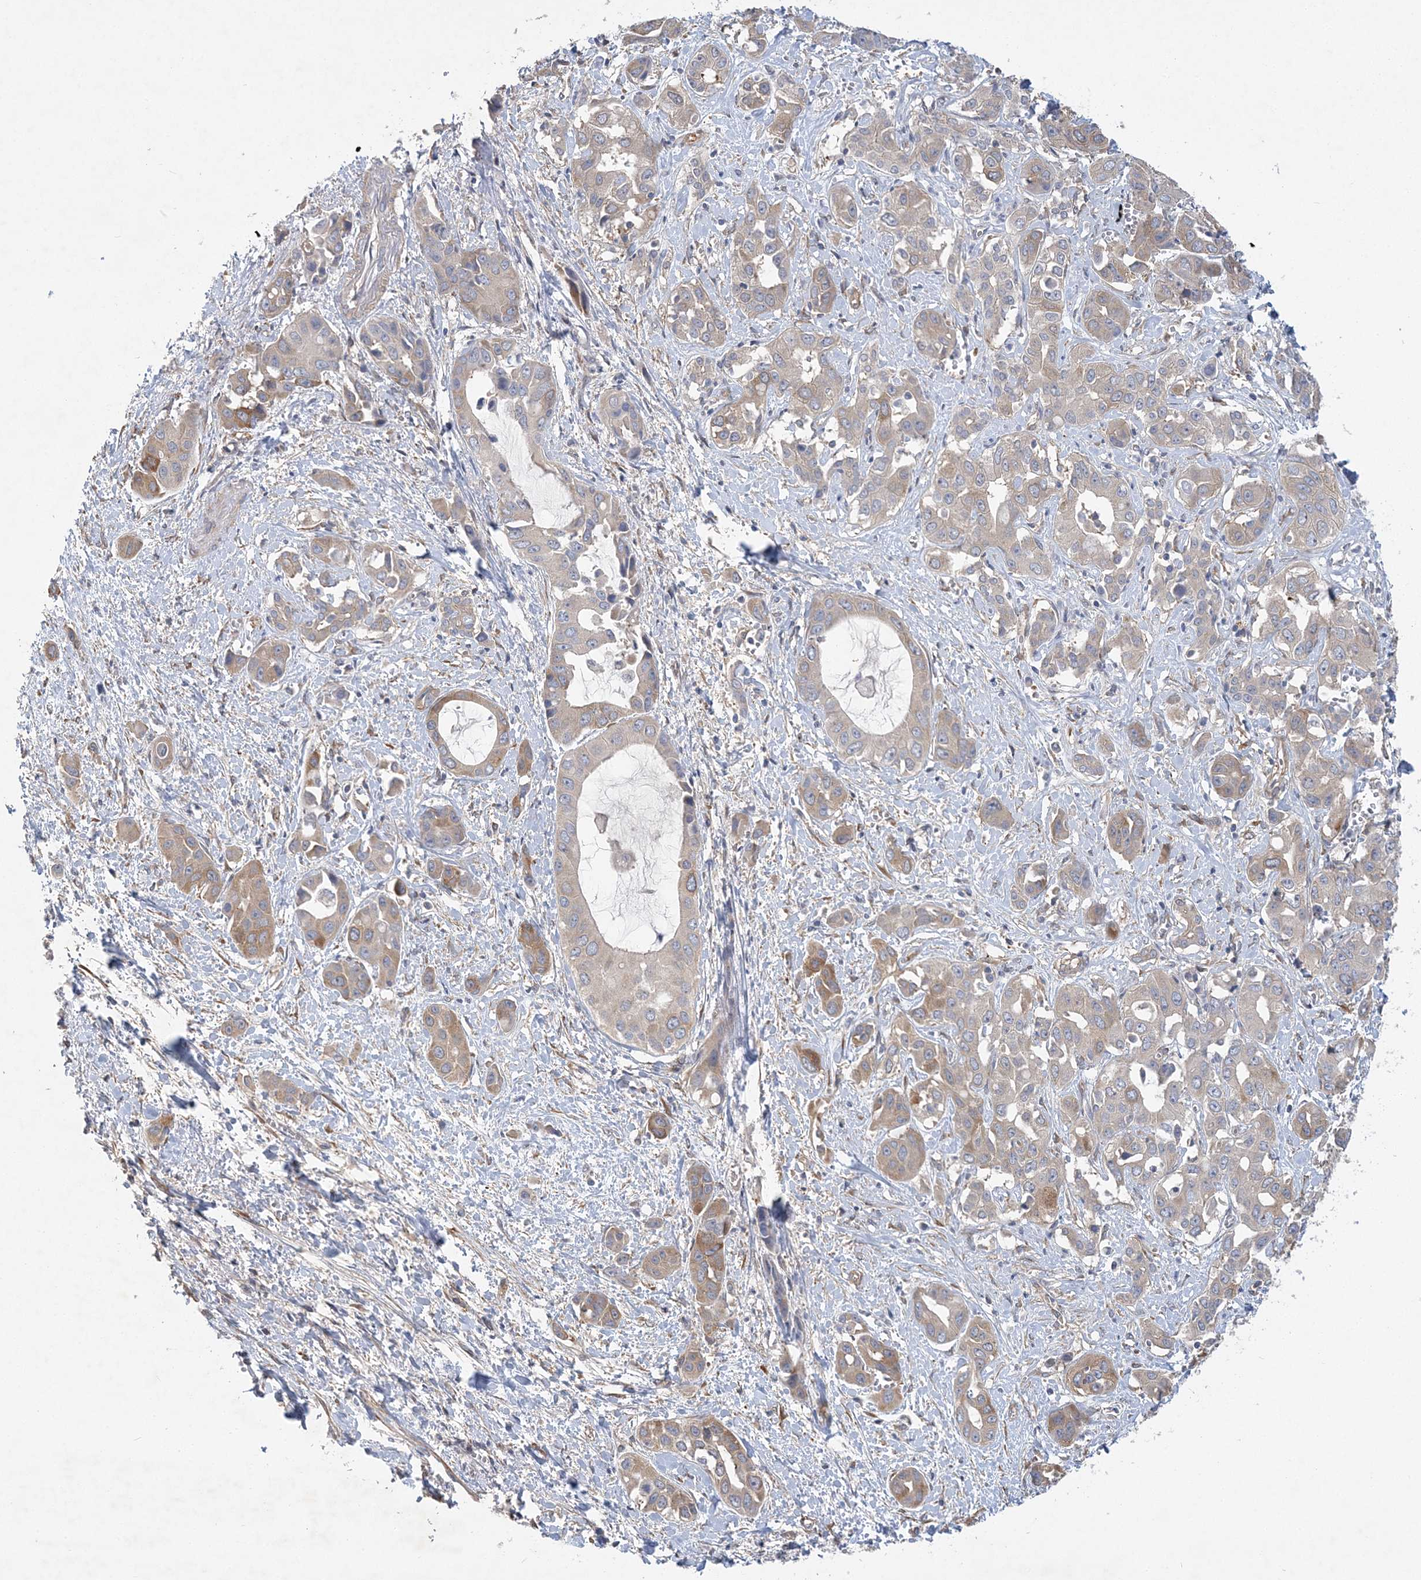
{"staining": {"intensity": "moderate", "quantity": "<25%", "location": "cytoplasmic/membranous"}, "tissue": "liver cancer", "cell_type": "Tumor cells", "image_type": "cancer", "snomed": [{"axis": "morphology", "description": "Cholangiocarcinoma"}, {"axis": "topography", "description": "Liver"}], "caption": "Liver cancer tissue displays moderate cytoplasmic/membranous staining in about <25% of tumor cells, visualized by immunohistochemistry.", "gene": "MAP4K5", "patient": {"sex": "female", "age": 52}}